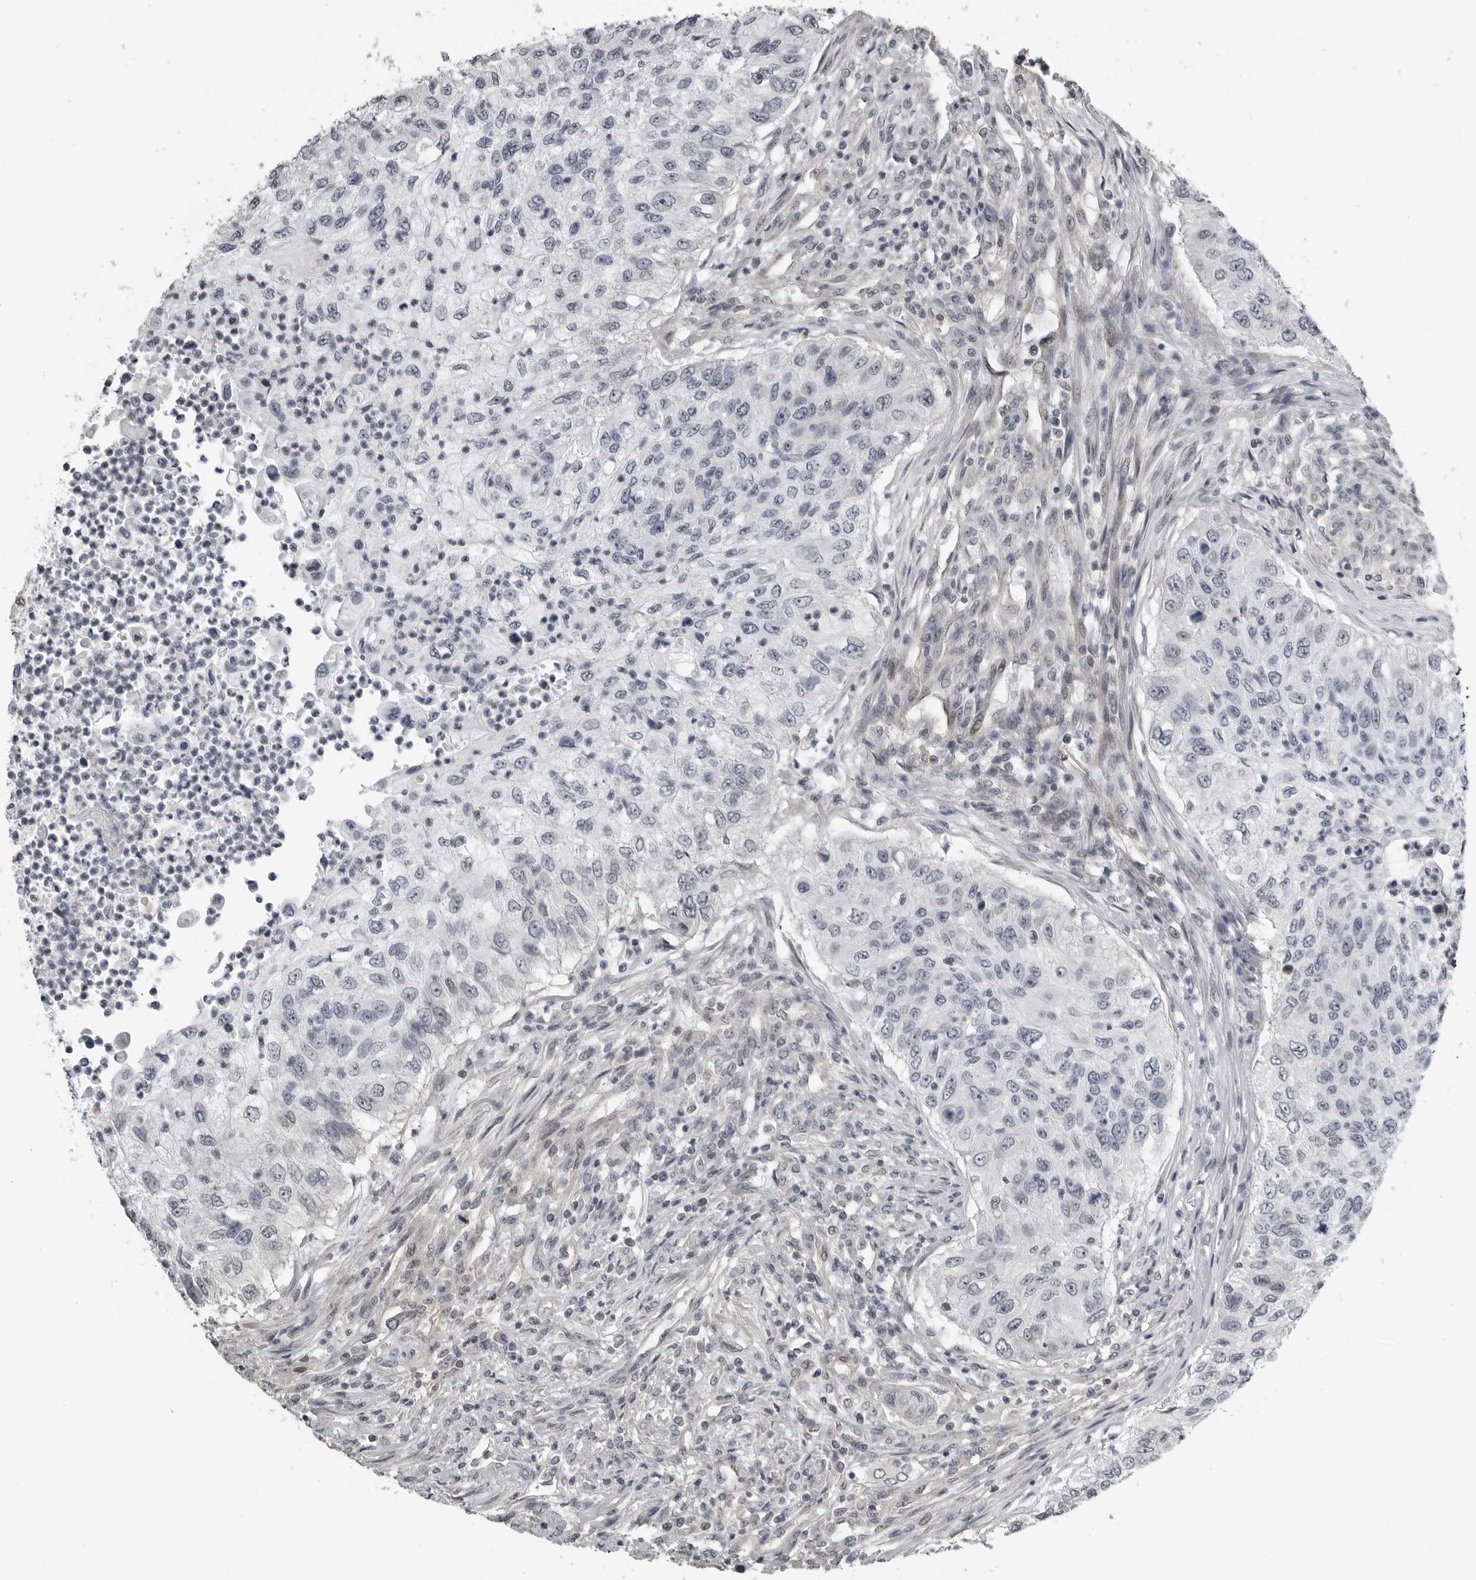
{"staining": {"intensity": "negative", "quantity": "none", "location": "none"}, "tissue": "urothelial cancer", "cell_type": "Tumor cells", "image_type": "cancer", "snomed": [{"axis": "morphology", "description": "Urothelial carcinoma, High grade"}, {"axis": "topography", "description": "Urinary bladder"}], "caption": "Micrograph shows no protein staining in tumor cells of high-grade urothelial carcinoma tissue. (DAB (3,3'-diaminobenzidine) immunohistochemistry with hematoxylin counter stain).", "gene": "PRRX2", "patient": {"sex": "female", "age": 60}}